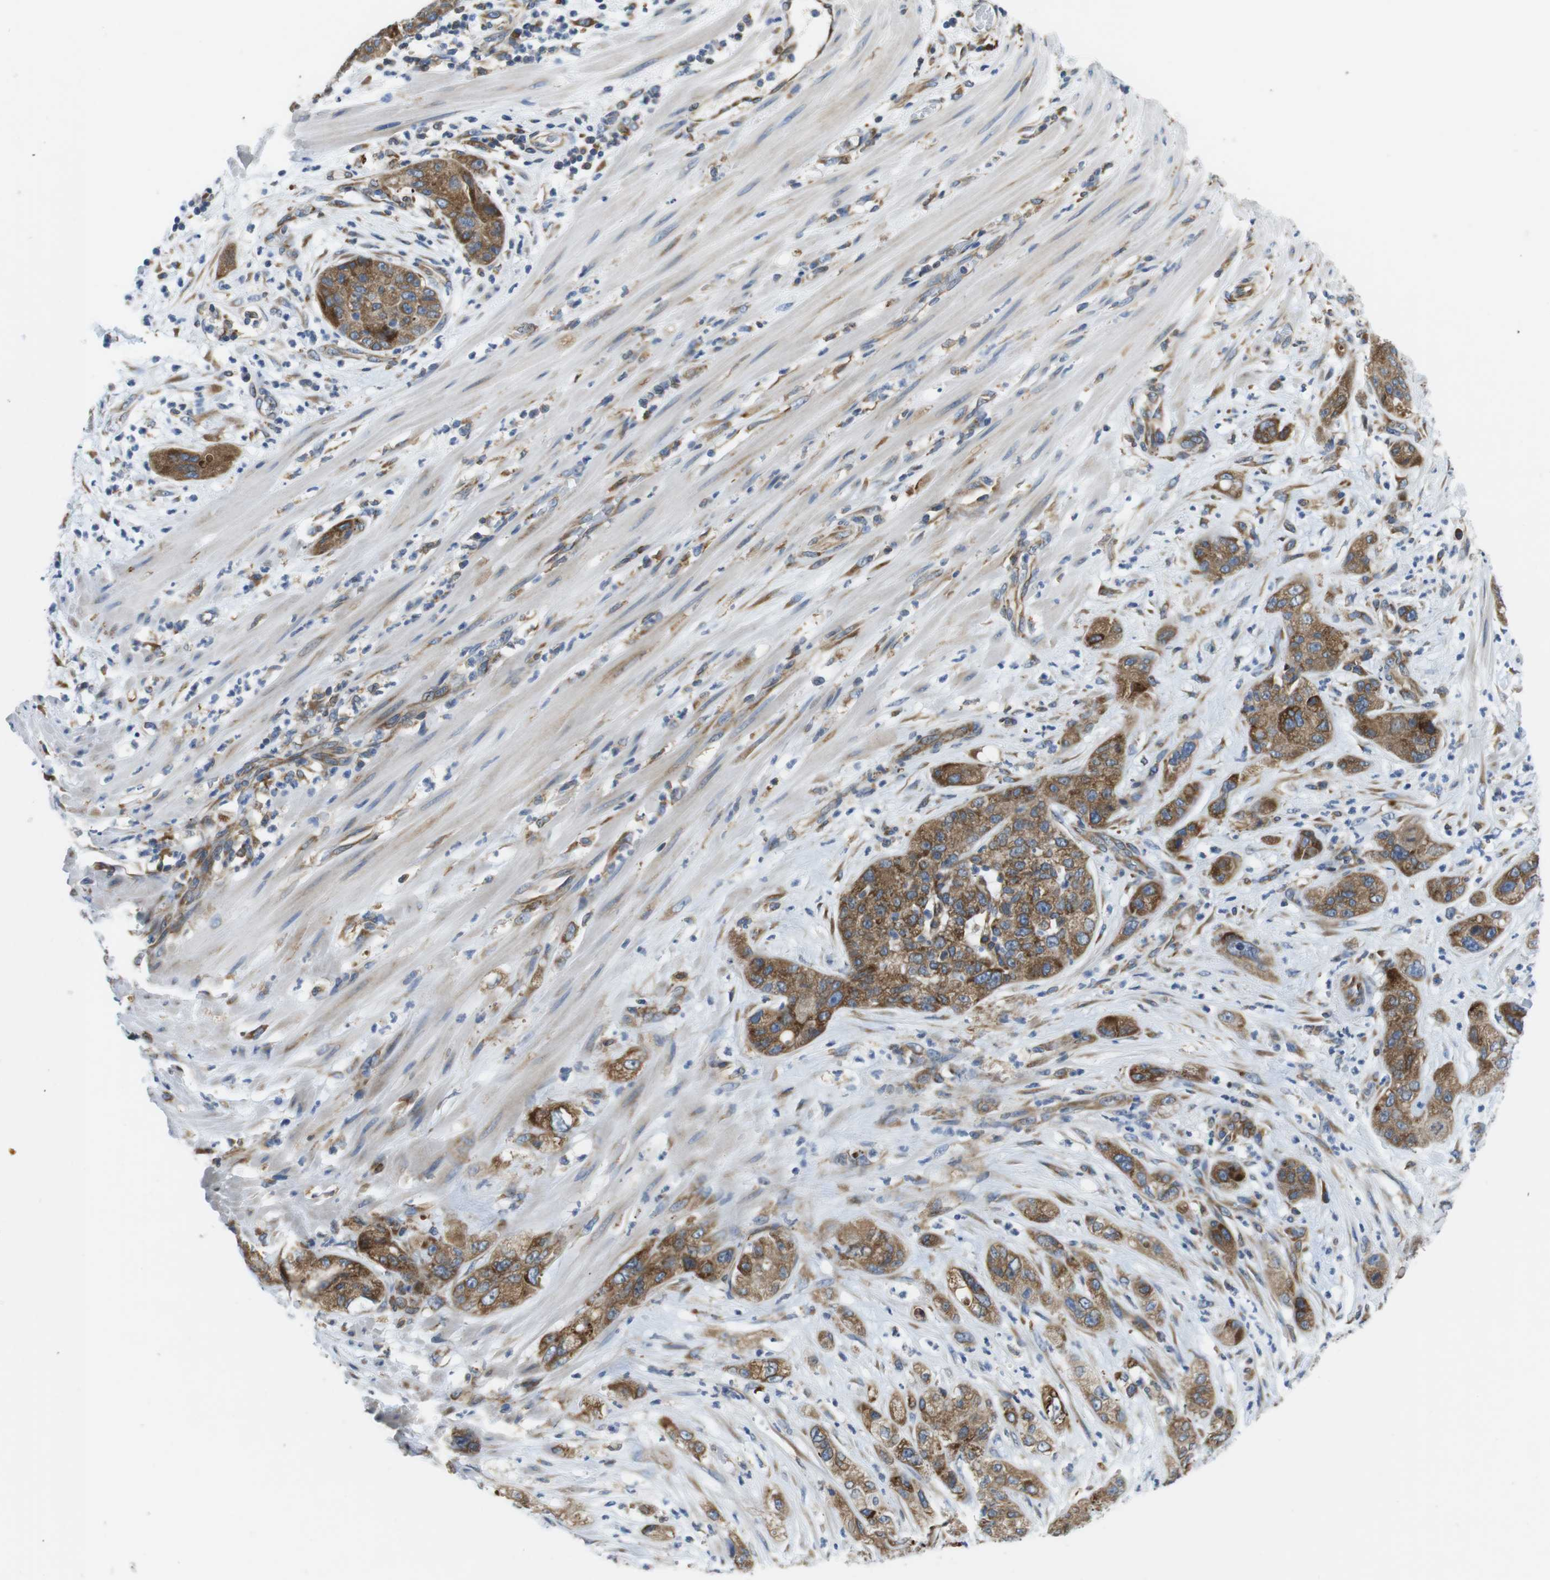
{"staining": {"intensity": "moderate", "quantity": ">75%", "location": "cytoplasmic/membranous"}, "tissue": "pancreatic cancer", "cell_type": "Tumor cells", "image_type": "cancer", "snomed": [{"axis": "morphology", "description": "Adenocarcinoma, NOS"}, {"axis": "topography", "description": "Pancreas"}], "caption": "Protein expression analysis of human adenocarcinoma (pancreatic) reveals moderate cytoplasmic/membranous expression in approximately >75% of tumor cells. (brown staining indicates protein expression, while blue staining denotes nuclei).", "gene": "UGGT1", "patient": {"sex": "female", "age": 78}}